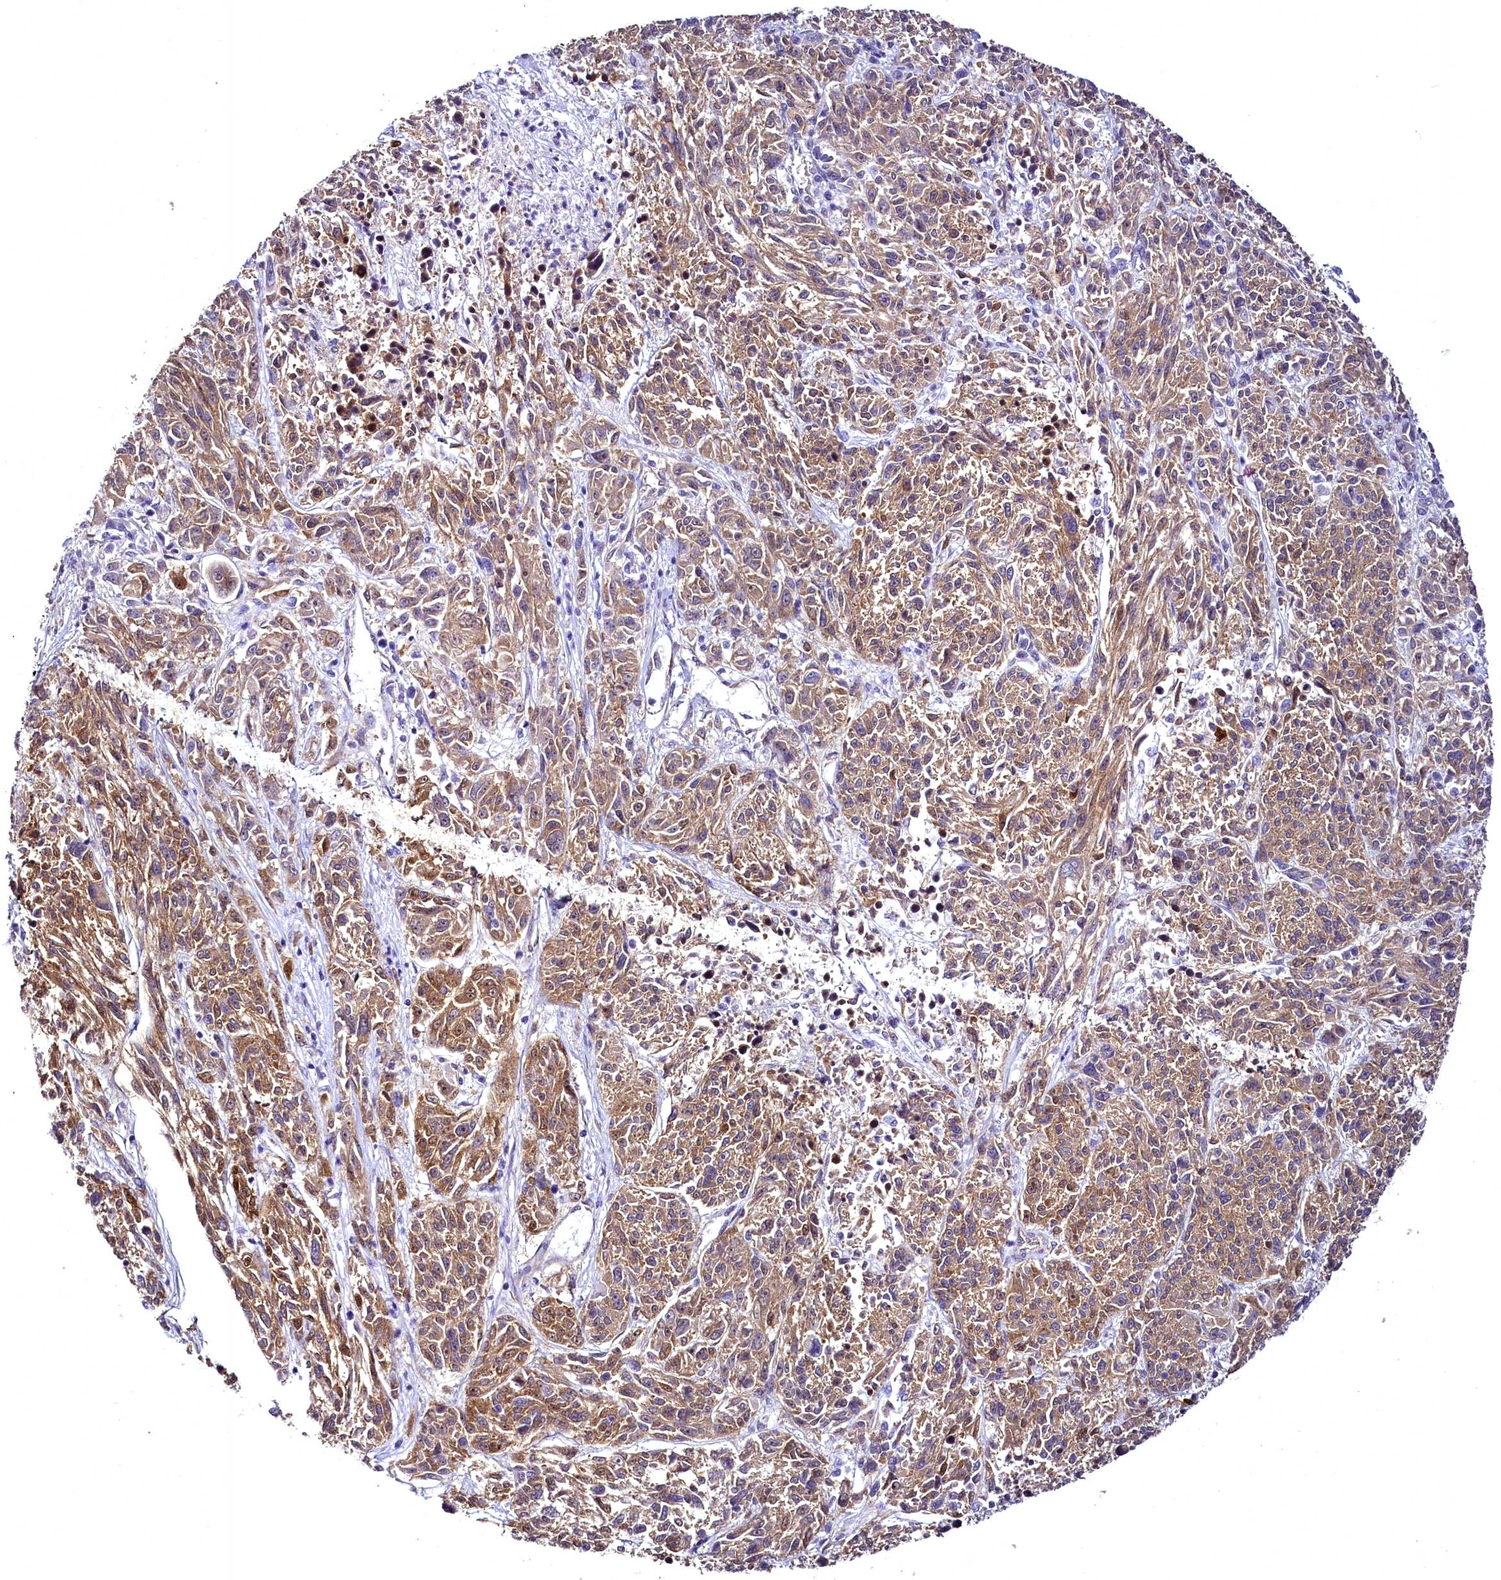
{"staining": {"intensity": "moderate", "quantity": ">75%", "location": "cytoplasmic/membranous"}, "tissue": "melanoma", "cell_type": "Tumor cells", "image_type": "cancer", "snomed": [{"axis": "morphology", "description": "Malignant melanoma, NOS"}, {"axis": "topography", "description": "Skin"}], "caption": "The immunohistochemical stain highlights moderate cytoplasmic/membranous expression in tumor cells of melanoma tissue.", "gene": "STXBP1", "patient": {"sex": "male", "age": 53}}